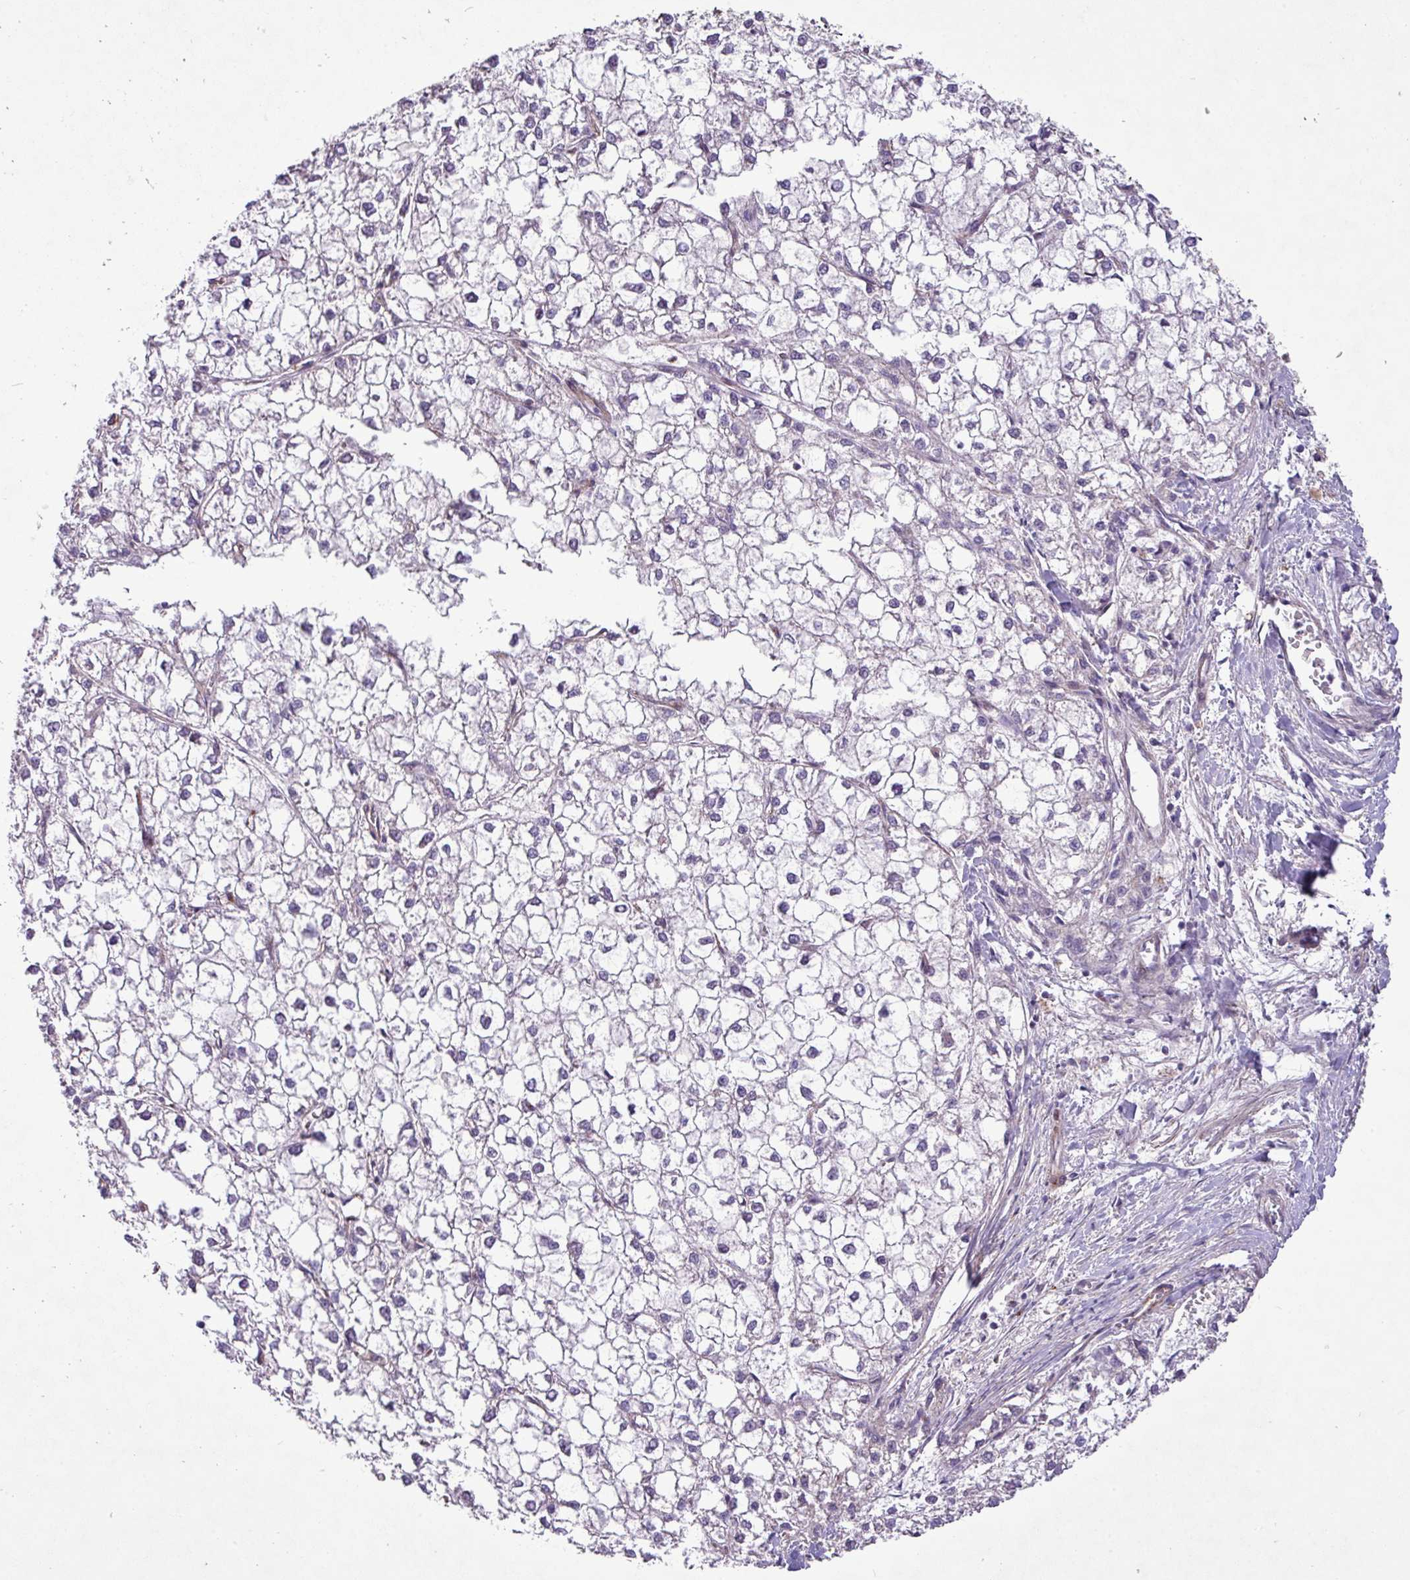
{"staining": {"intensity": "negative", "quantity": "none", "location": "none"}, "tissue": "liver cancer", "cell_type": "Tumor cells", "image_type": "cancer", "snomed": [{"axis": "morphology", "description": "Carcinoma, Hepatocellular, NOS"}, {"axis": "topography", "description": "Liver"}], "caption": "This is an IHC micrograph of liver hepatocellular carcinoma. There is no staining in tumor cells.", "gene": "CD248", "patient": {"sex": "female", "age": 43}}